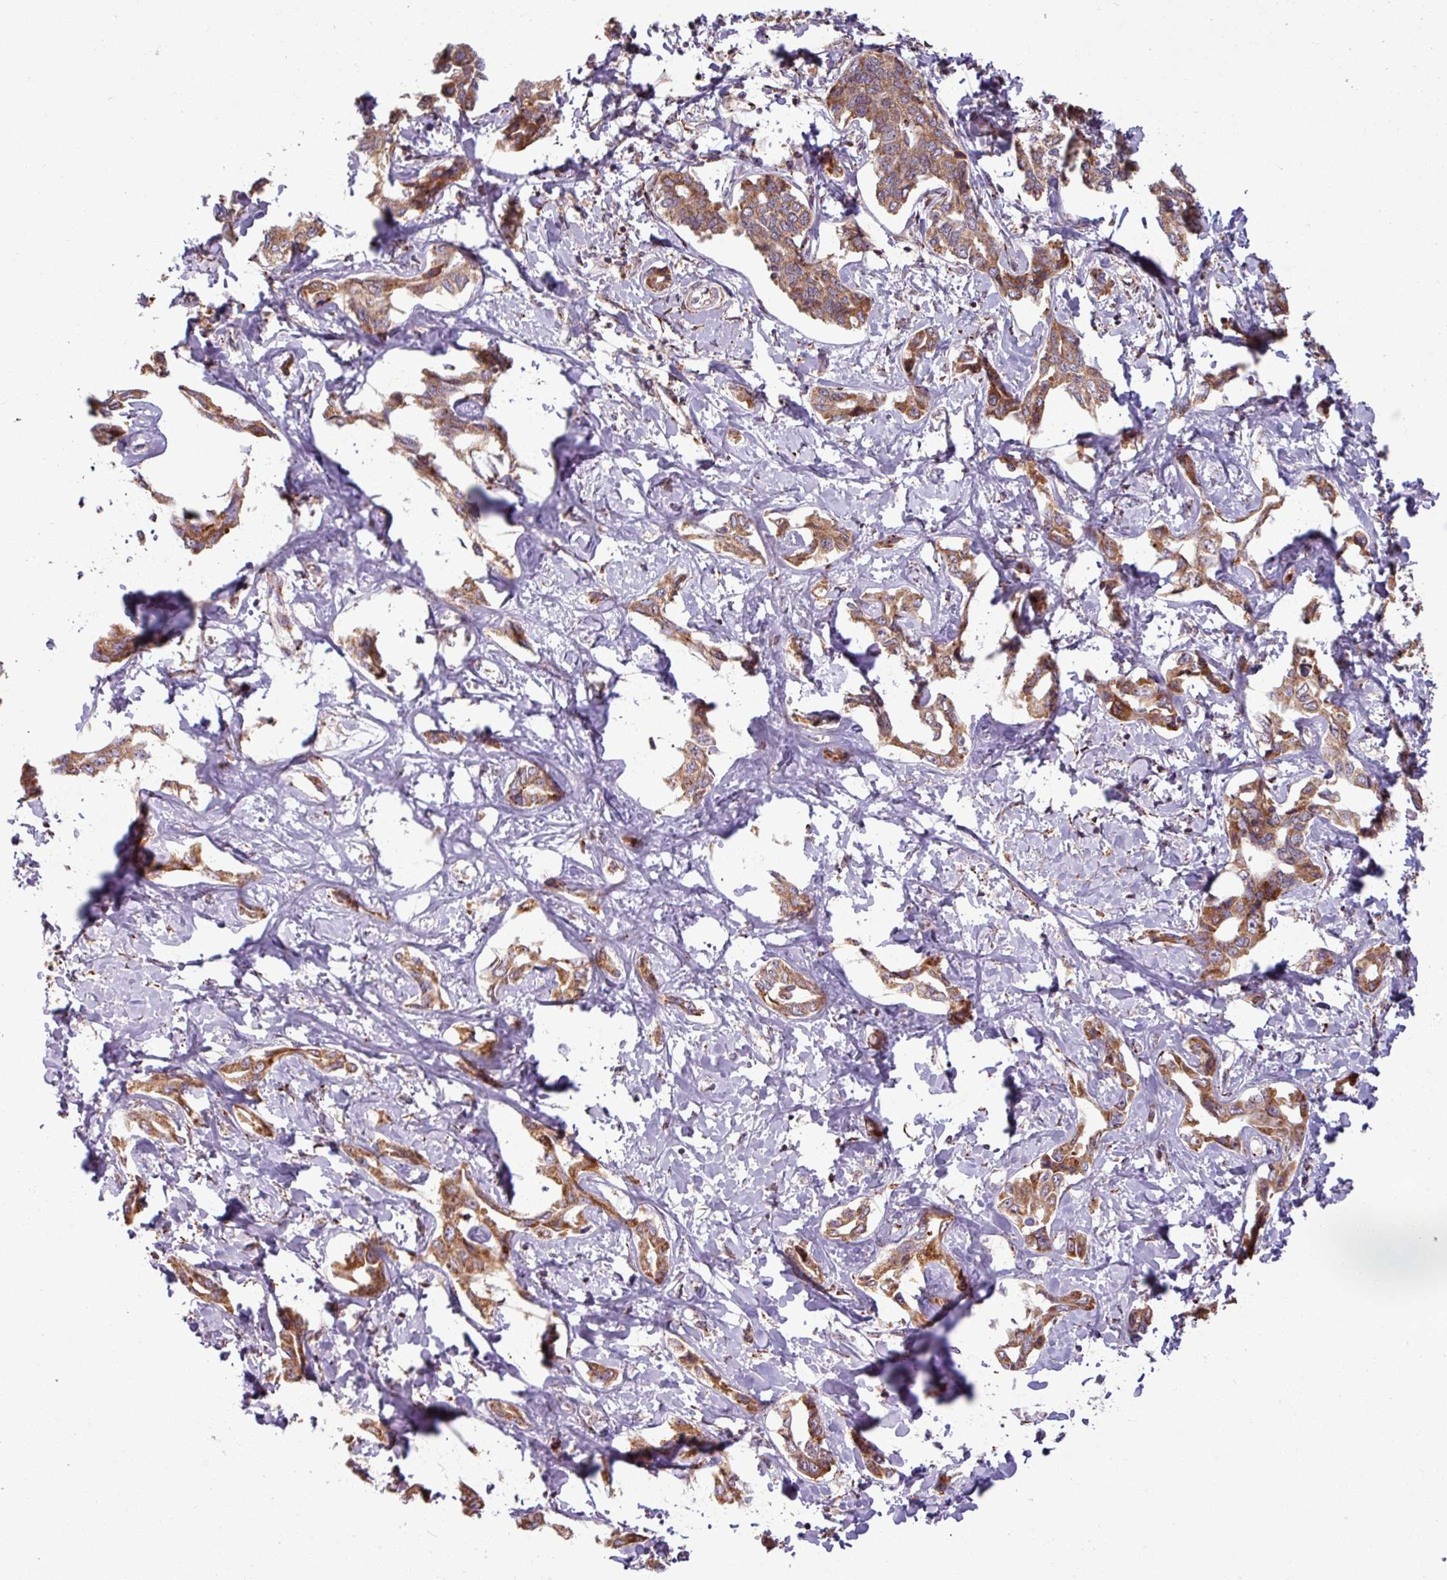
{"staining": {"intensity": "moderate", "quantity": ">75%", "location": "cytoplasmic/membranous"}, "tissue": "liver cancer", "cell_type": "Tumor cells", "image_type": "cancer", "snomed": [{"axis": "morphology", "description": "Cholangiocarcinoma"}, {"axis": "topography", "description": "Liver"}], "caption": "Brown immunohistochemical staining in liver cholangiocarcinoma shows moderate cytoplasmic/membranous positivity in about >75% of tumor cells.", "gene": "MAGT1", "patient": {"sex": "male", "age": 59}}